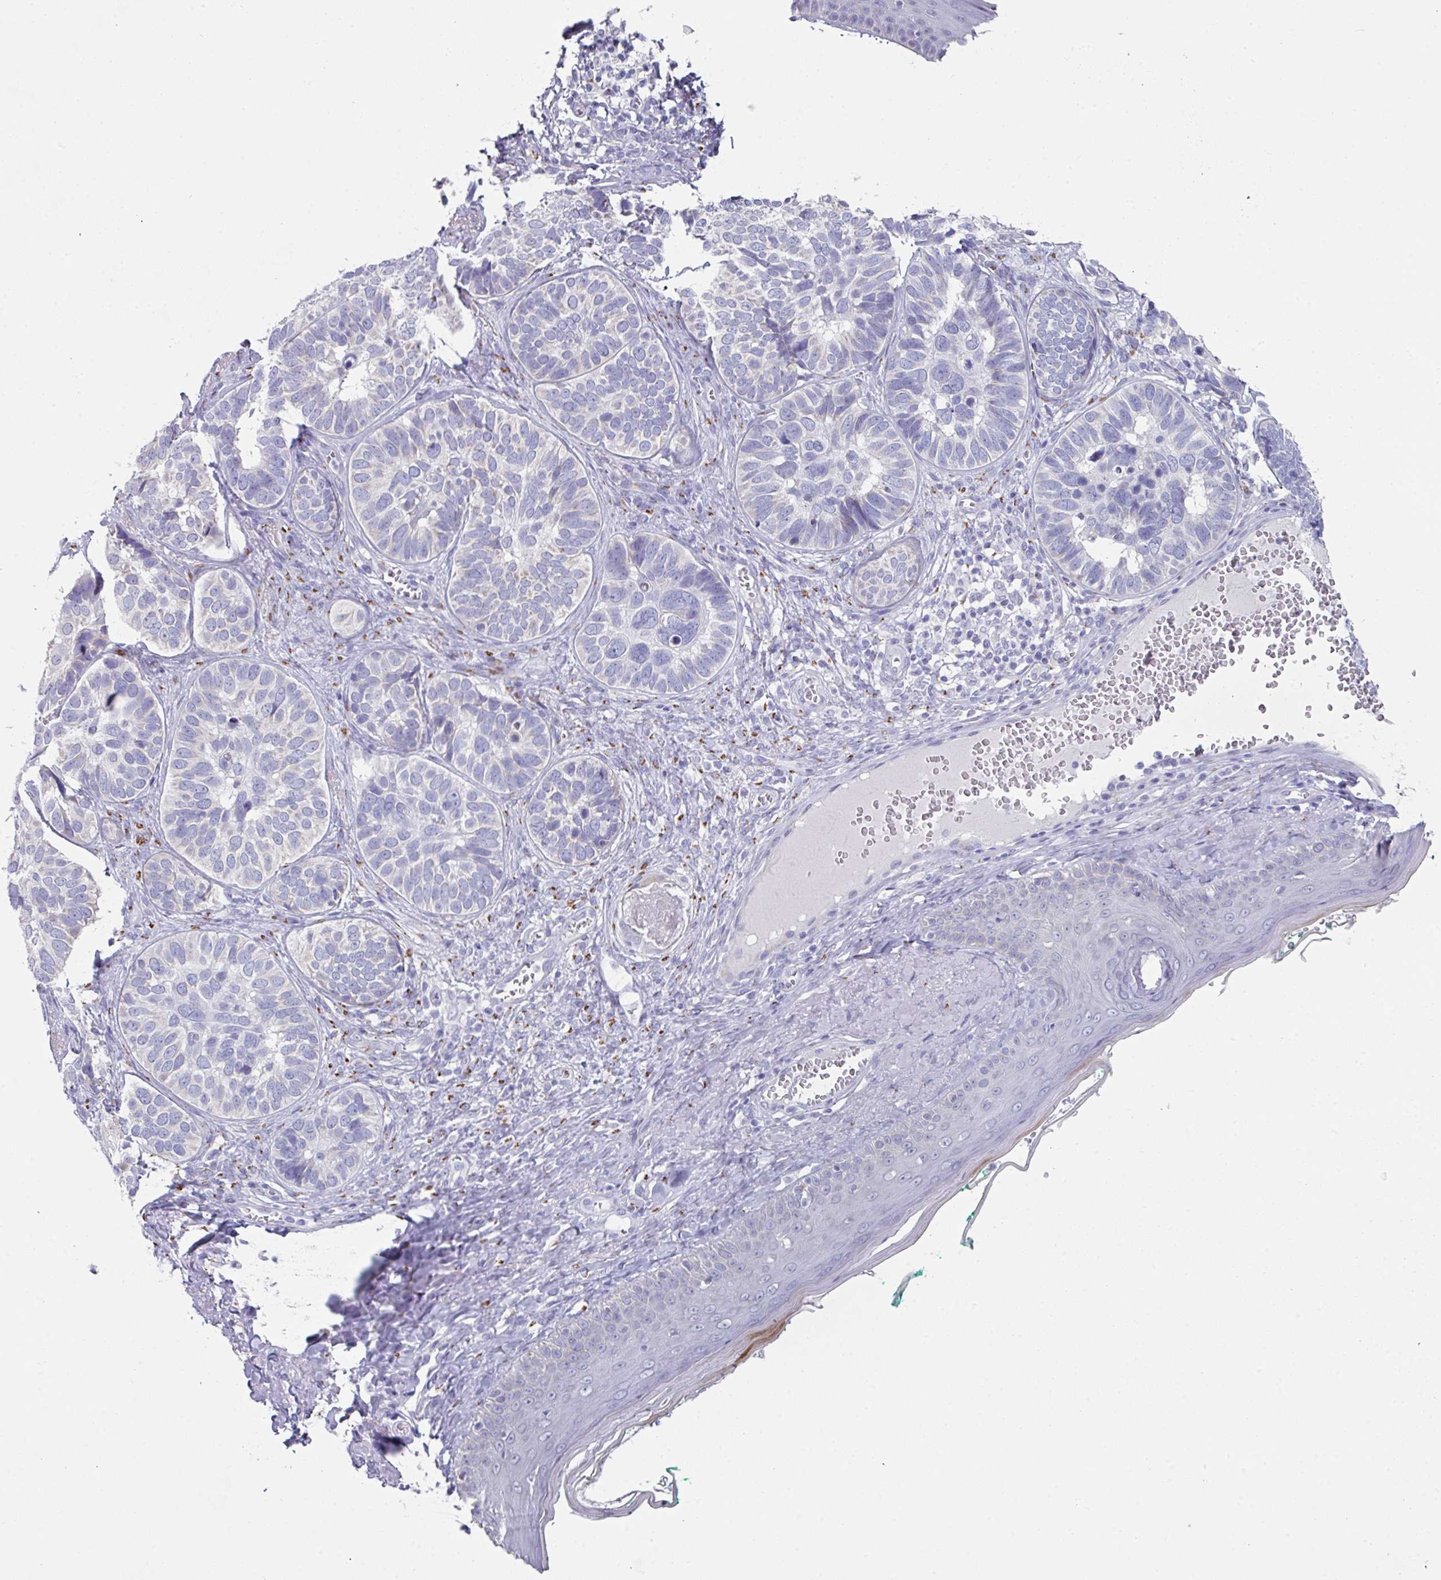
{"staining": {"intensity": "negative", "quantity": "none", "location": "none"}, "tissue": "skin cancer", "cell_type": "Tumor cells", "image_type": "cancer", "snomed": [{"axis": "morphology", "description": "Basal cell carcinoma"}, {"axis": "topography", "description": "Skin"}], "caption": "There is no significant staining in tumor cells of skin cancer (basal cell carcinoma).", "gene": "VKORC1L1", "patient": {"sex": "male", "age": 62}}